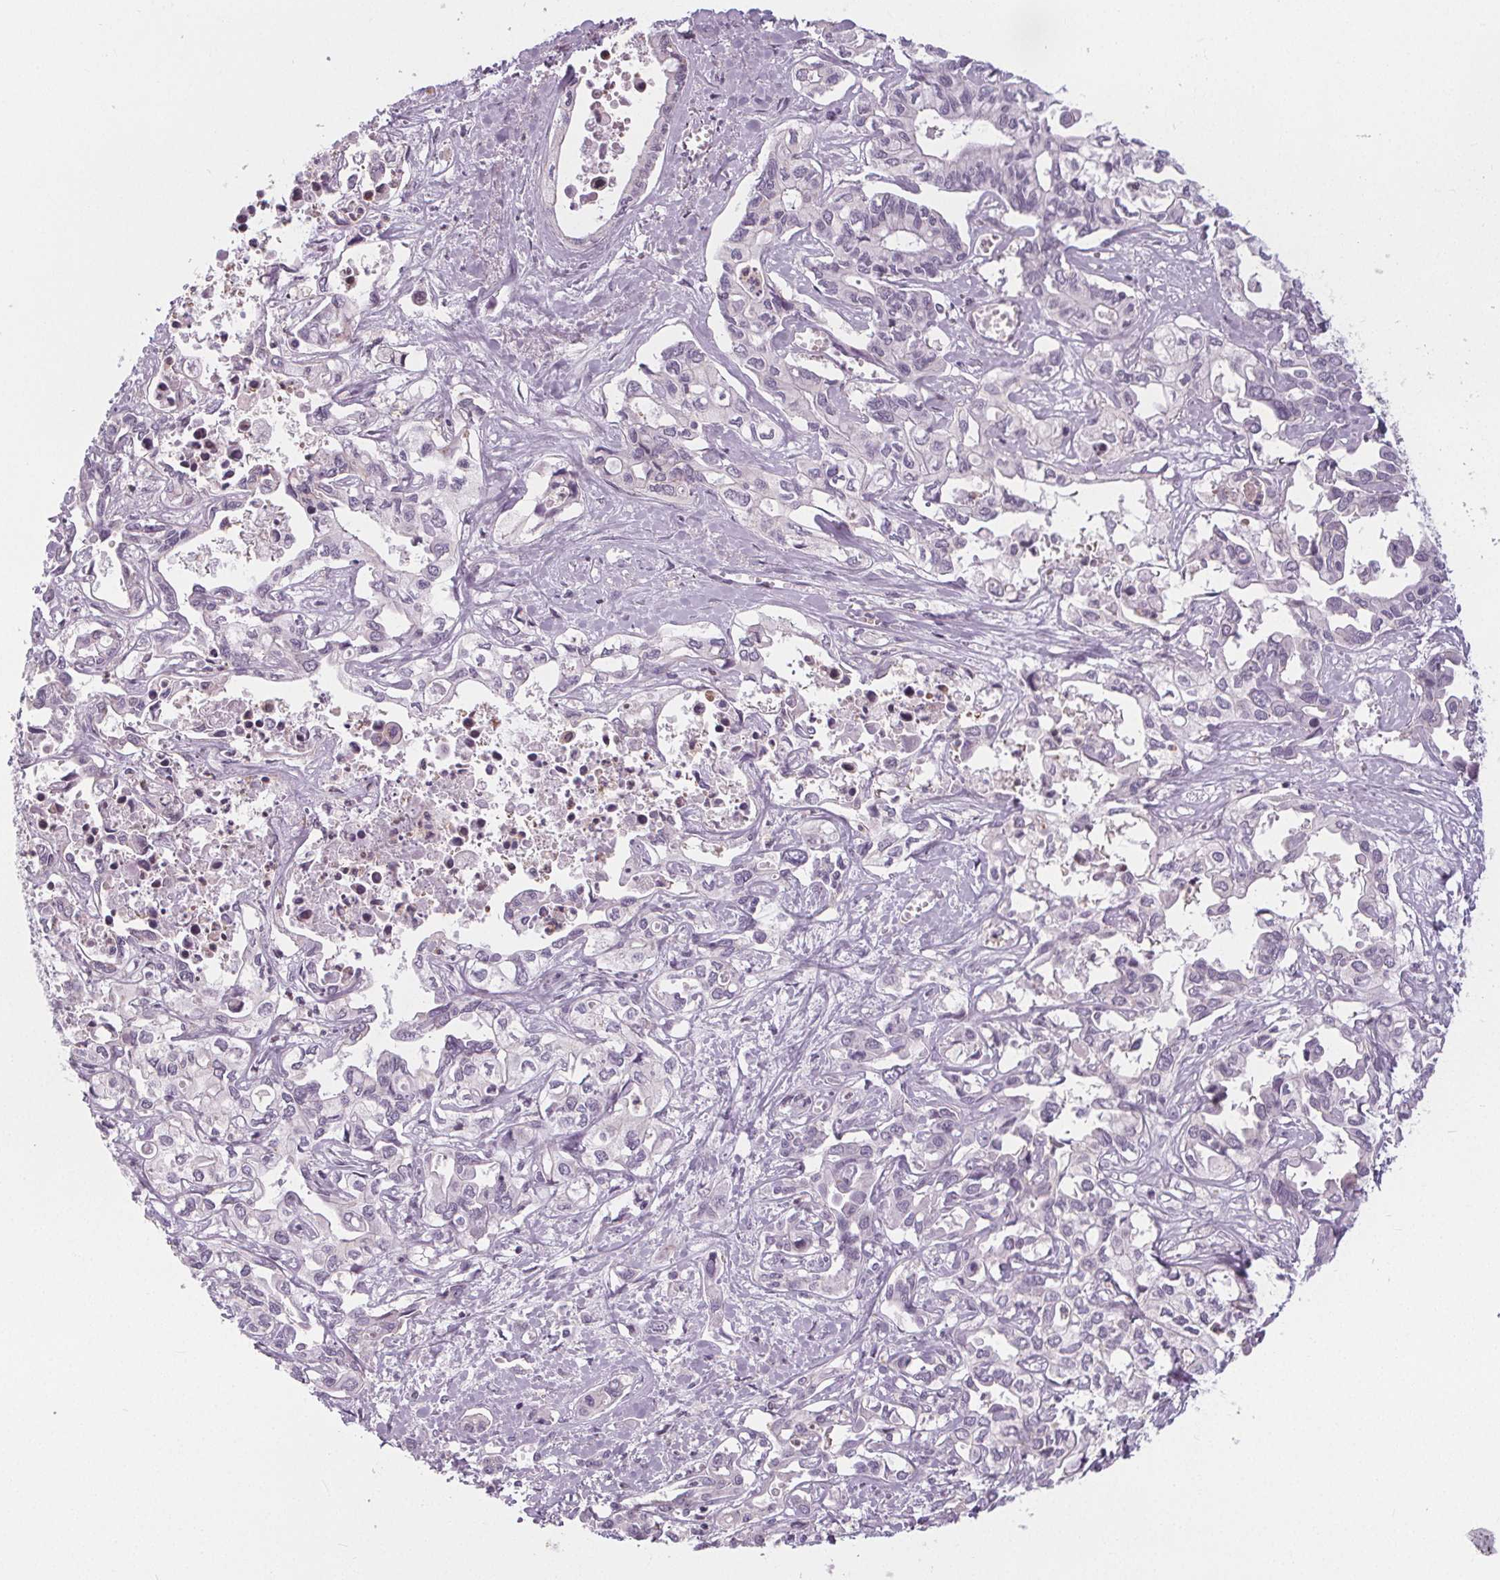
{"staining": {"intensity": "negative", "quantity": "none", "location": "none"}, "tissue": "liver cancer", "cell_type": "Tumor cells", "image_type": "cancer", "snomed": [{"axis": "morphology", "description": "Cholangiocarcinoma"}, {"axis": "topography", "description": "Liver"}], "caption": "DAB (3,3'-diaminobenzidine) immunohistochemical staining of human liver cholangiocarcinoma reveals no significant positivity in tumor cells.", "gene": "NOLC1", "patient": {"sex": "female", "age": 64}}